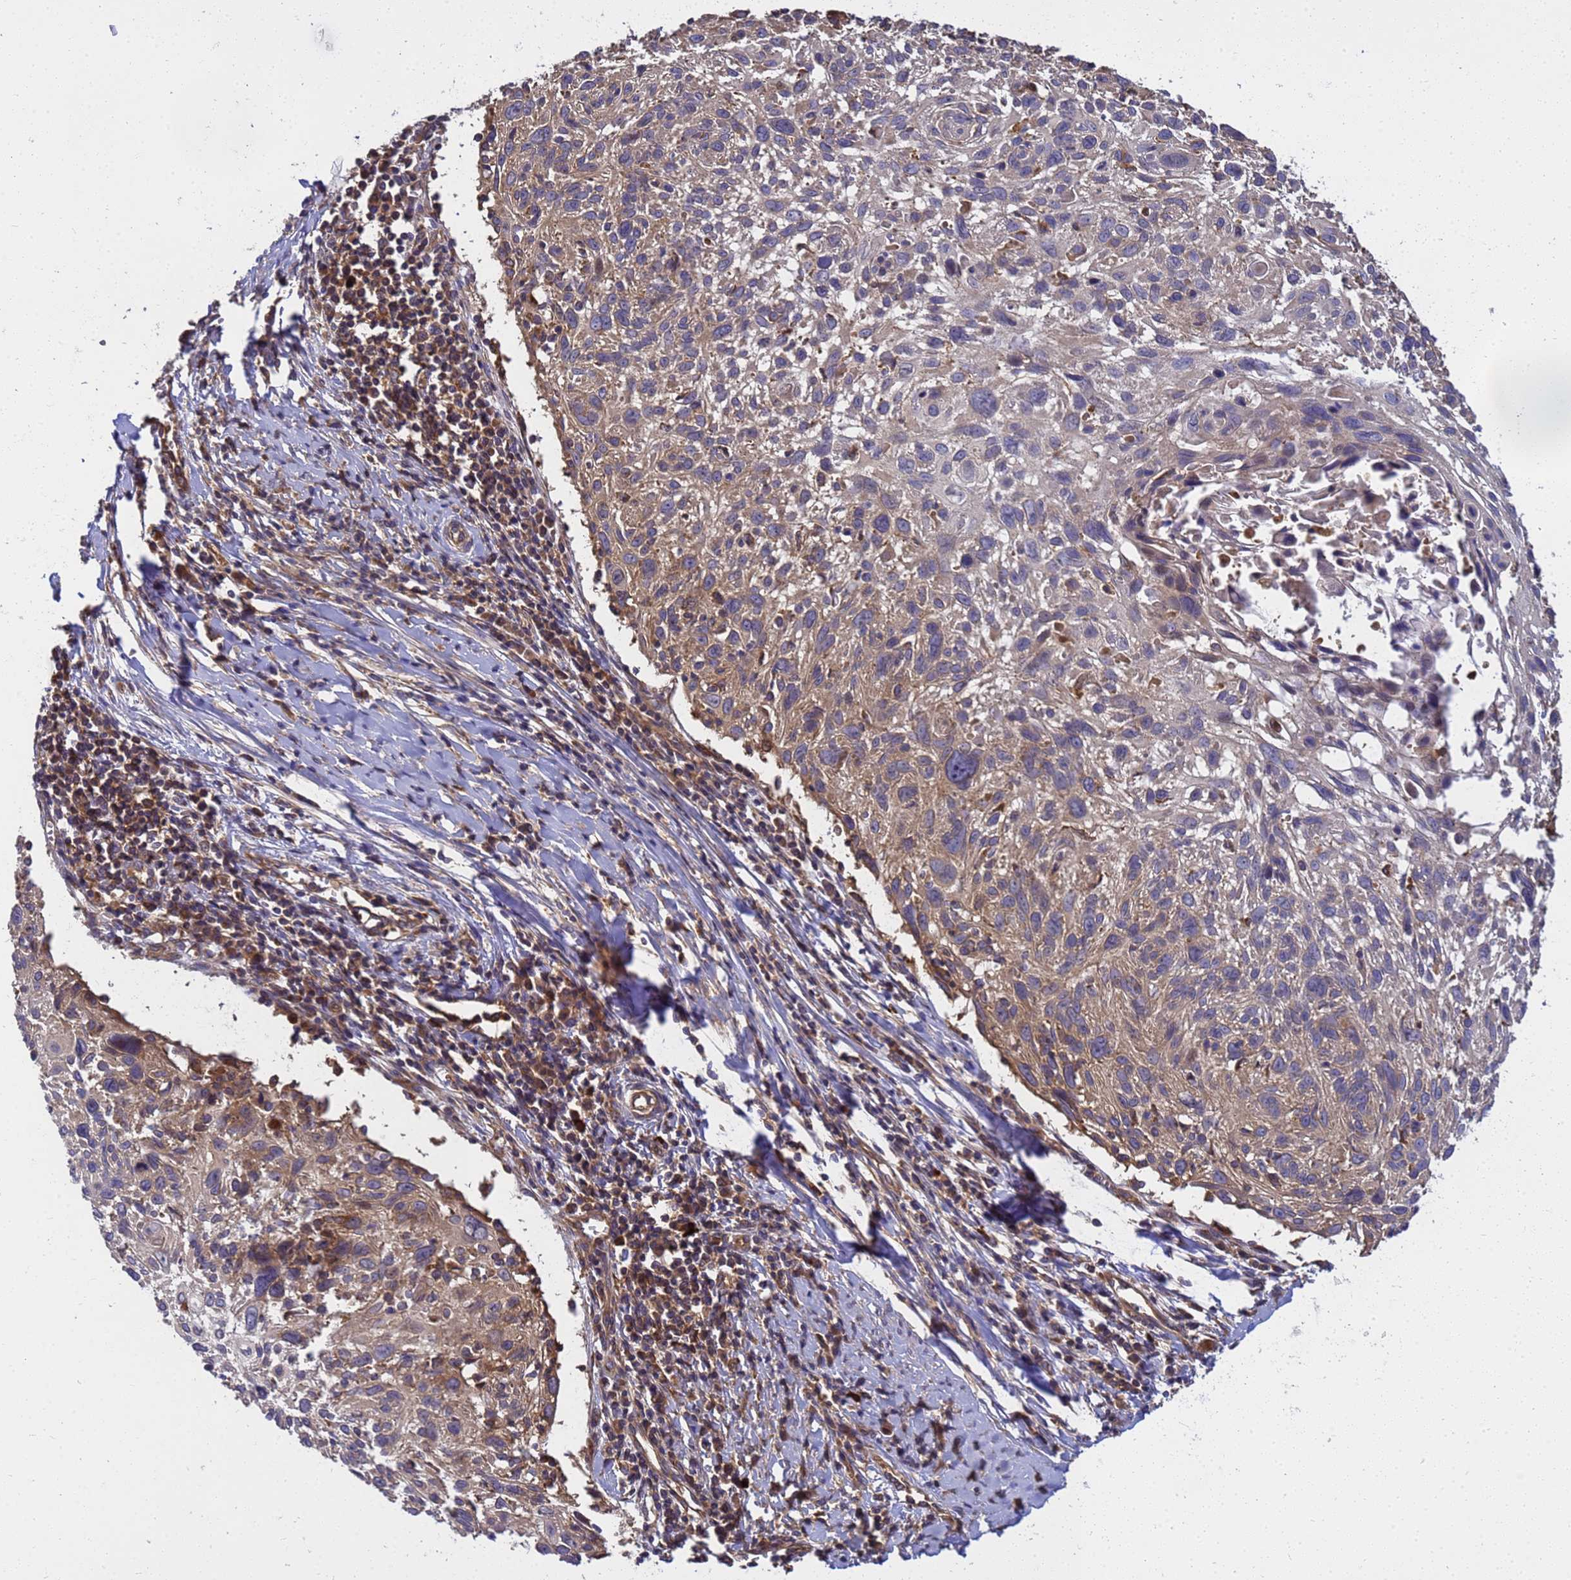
{"staining": {"intensity": "weak", "quantity": "25%-75%", "location": "cytoplasmic/membranous"}, "tissue": "cervical cancer", "cell_type": "Tumor cells", "image_type": "cancer", "snomed": [{"axis": "morphology", "description": "Squamous cell carcinoma, NOS"}, {"axis": "topography", "description": "Cervix"}], "caption": "Cervical cancer (squamous cell carcinoma) stained with a protein marker displays weak staining in tumor cells.", "gene": "BECN1", "patient": {"sex": "female", "age": 51}}